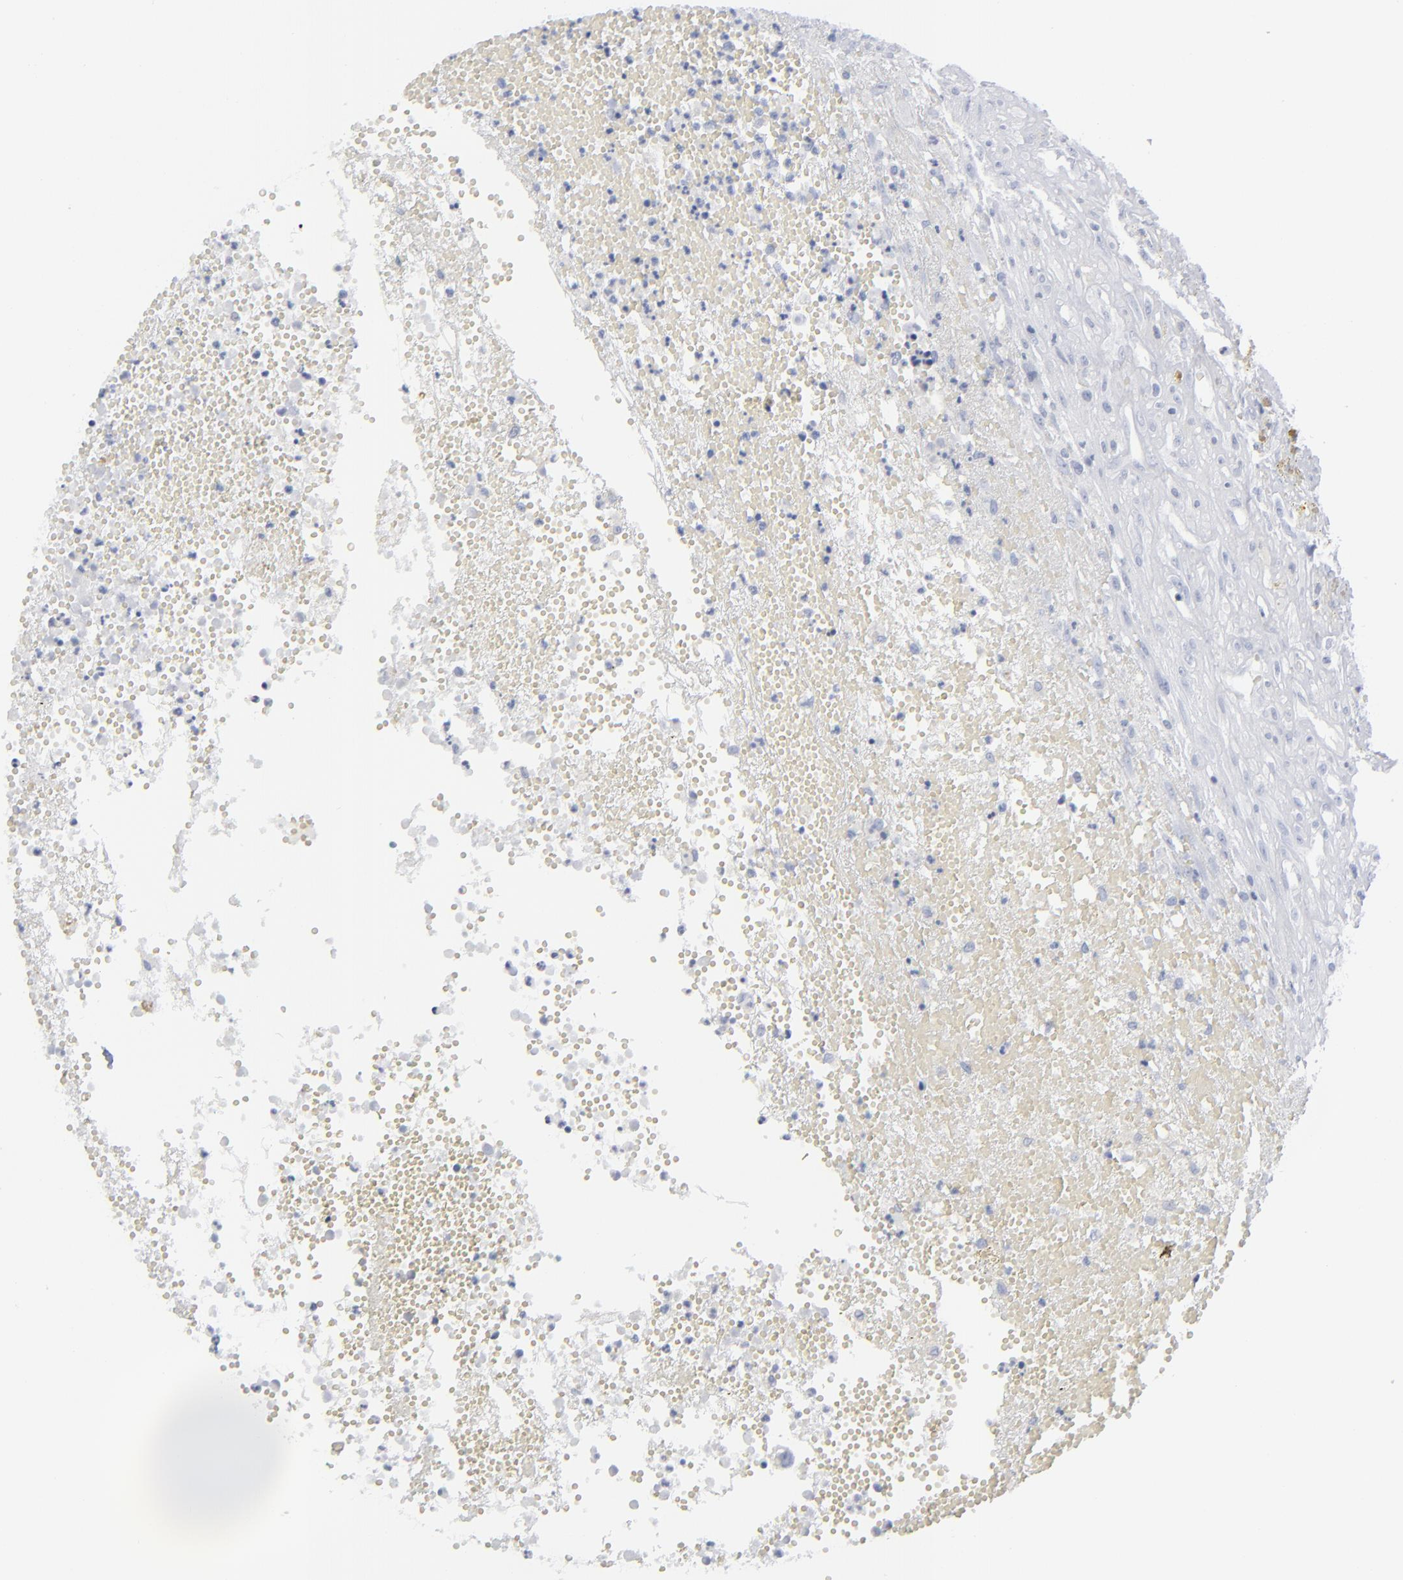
{"staining": {"intensity": "negative", "quantity": "none", "location": "none"}, "tissue": "glioma", "cell_type": "Tumor cells", "image_type": "cancer", "snomed": [{"axis": "morphology", "description": "Glioma, malignant, High grade"}, {"axis": "topography", "description": "Brain"}], "caption": "High magnification brightfield microscopy of glioma stained with DAB (3,3'-diaminobenzidine) (brown) and counterstained with hematoxylin (blue): tumor cells show no significant positivity.", "gene": "MSLN", "patient": {"sex": "male", "age": 66}}